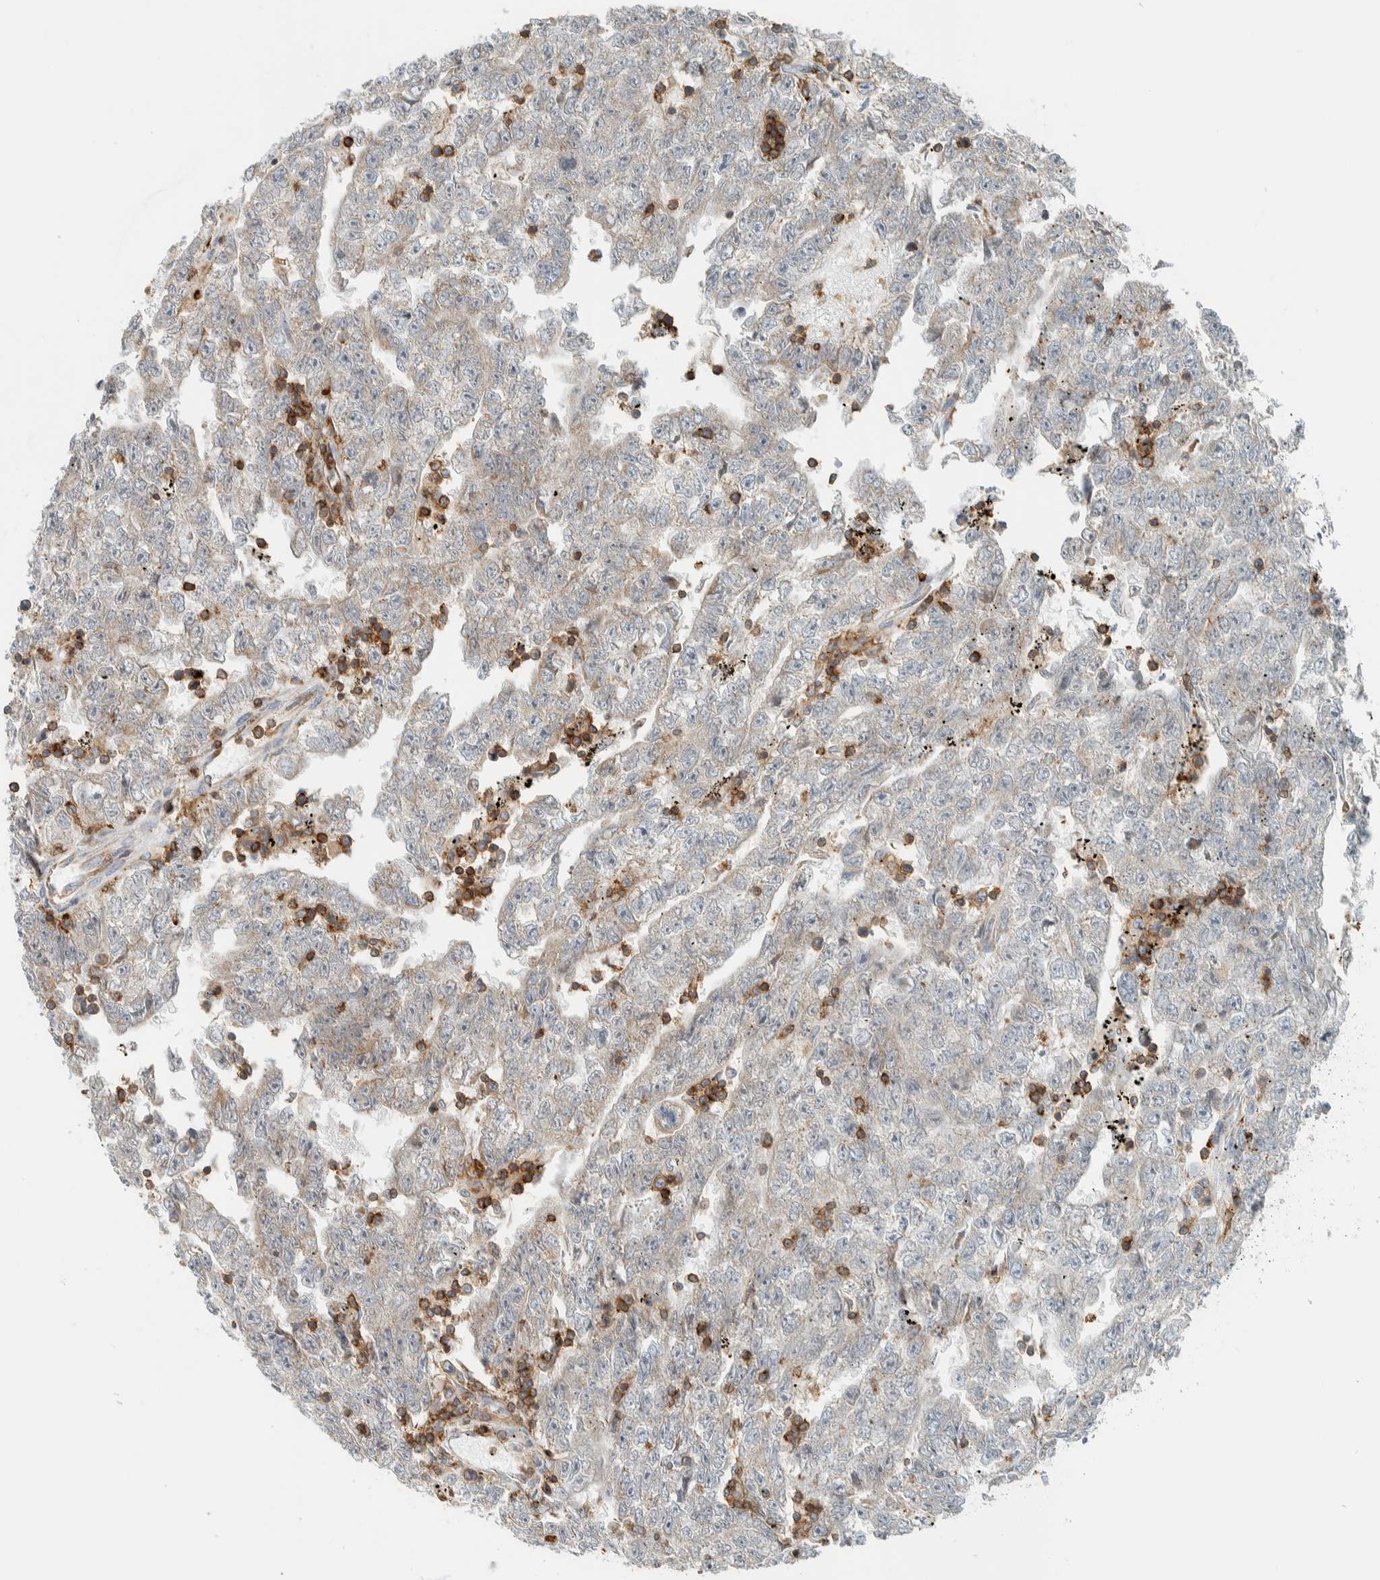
{"staining": {"intensity": "negative", "quantity": "none", "location": "none"}, "tissue": "testis cancer", "cell_type": "Tumor cells", "image_type": "cancer", "snomed": [{"axis": "morphology", "description": "Carcinoma, Embryonal, NOS"}, {"axis": "topography", "description": "Testis"}], "caption": "Image shows no protein positivity in tumor cells of embryonal carcinoma (testis) tissue. The staining was performed using DAB to visualize the protein expression in brown, while the nuclei were stained in blue with hematoxylin (Magnification: 20x).", "gene": "CCDC57", "patient": {"sex": "male", "age": 25}}